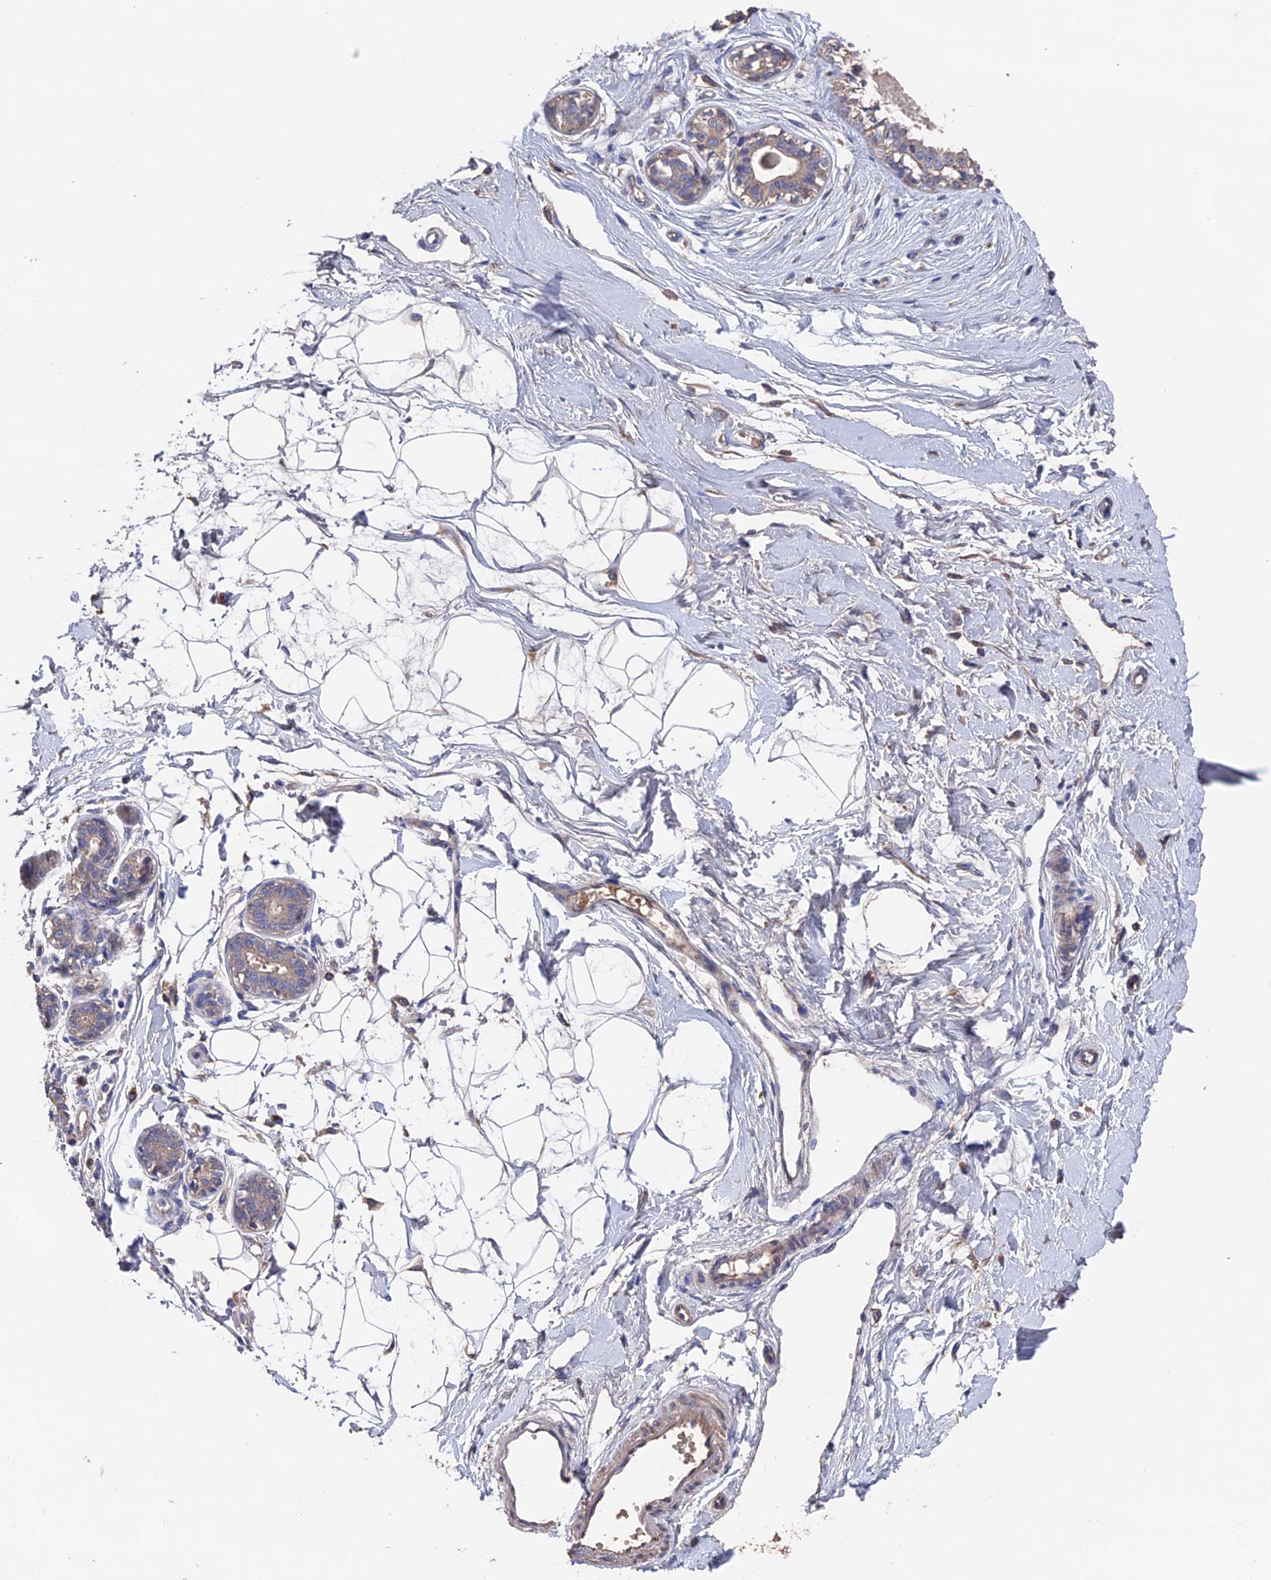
{"staining": {"intensity": "negative", "quantity": "none", "location": "none"}, "tissue": "breast", "cell_type": "Adipocytes", "image_type": "normal", "snomed": [{"axis": "morphology", "description": "Normal tissue, NOS"}, {"axis": "topography", "description": "Breast"}], "caption": "Adipocytes show no significant expression in benign breast. The staining is performed using DAB (3,3'-diaminobenzidine) brown chromogen with nuclei counter-stained in using hematoxylin.", "gene": "HPF1", "patient": {"sex": "female", "age": 45}}